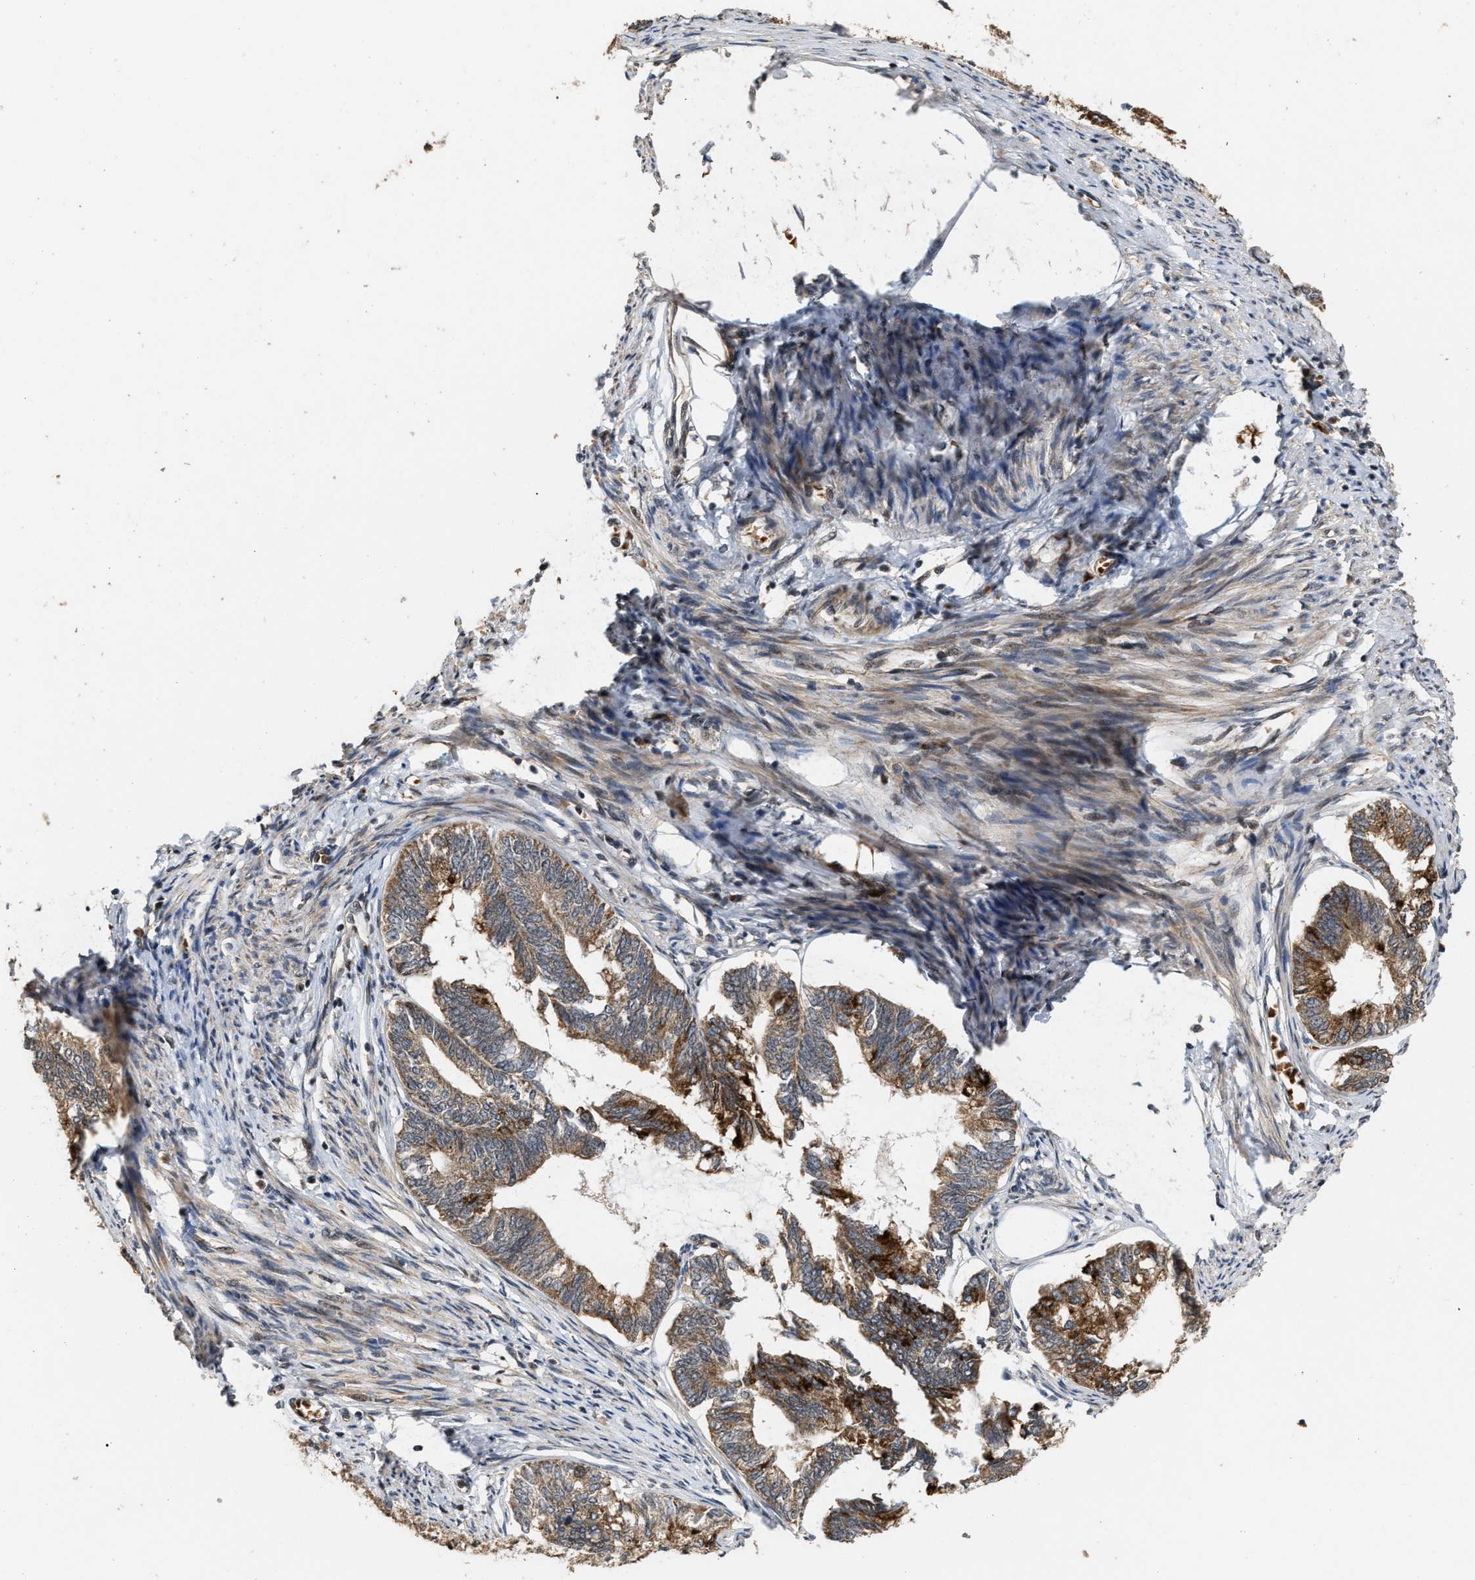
{"staining": {"intensity": "moderate", "quantity": ">75%", "location": "cytoplasmic/membranous"}, "tissue": "endometrial cancer", "cell_type": "Tumor cells", "image_type": "cancer", "snomed": [{"axis": "morphology", "description": "Adenocarcinoma, NOS"}, {"axis": "topography", "description": "Endometrium"}], "caption": "About >75% of tumor cells in endometrial adenocarcinoma demonstrate moderate cytoplasmic/membranous protein expression as visualized by brown immunohistochemical staining.", "gene": "ELP2", "patient": {"sex": "female", "age": 86}}